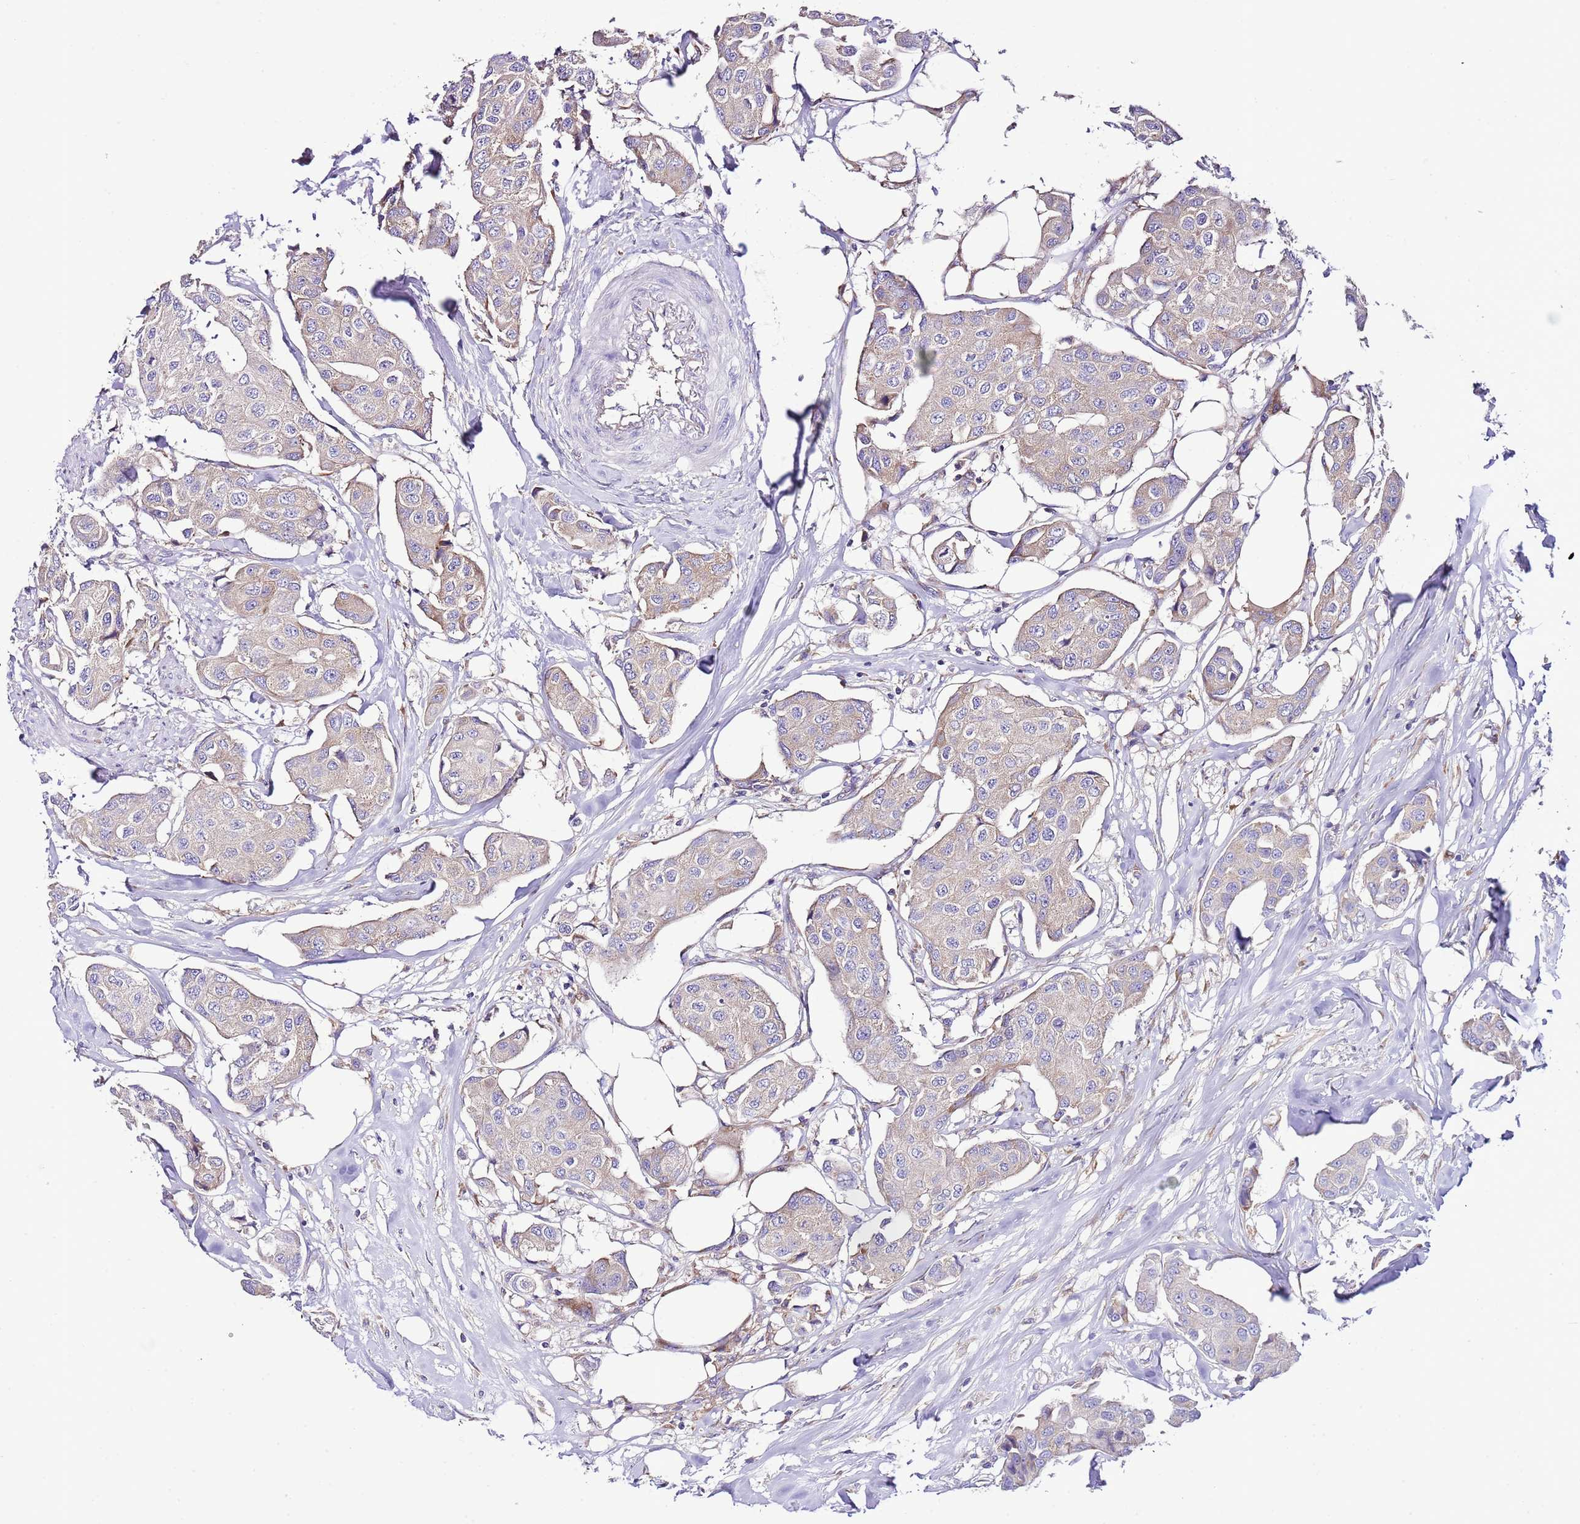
{"staining": {"intensity": "weak", "quantity": ">75%", "location": "cytoplasmic/membranous"}, "tissue": "breast cancer", "cell_type": "Tumor cells", "image_type": "cancer", "snomed": [{"axis": "morphology", "description": "Duct carcinoma"}, {"axis": "topography", "description": "Breast"}, {"axis": "topography", "description": "Lymph node"}], "caption": "Protein staining of breast cancer (invasive ductal carcinoma) tissue demonstrates weak cytoplasmic/membranous positivity in about >75% of tumor cells.", "gene": "RPS10", "patient": {"sex": "female", "age": 80}}